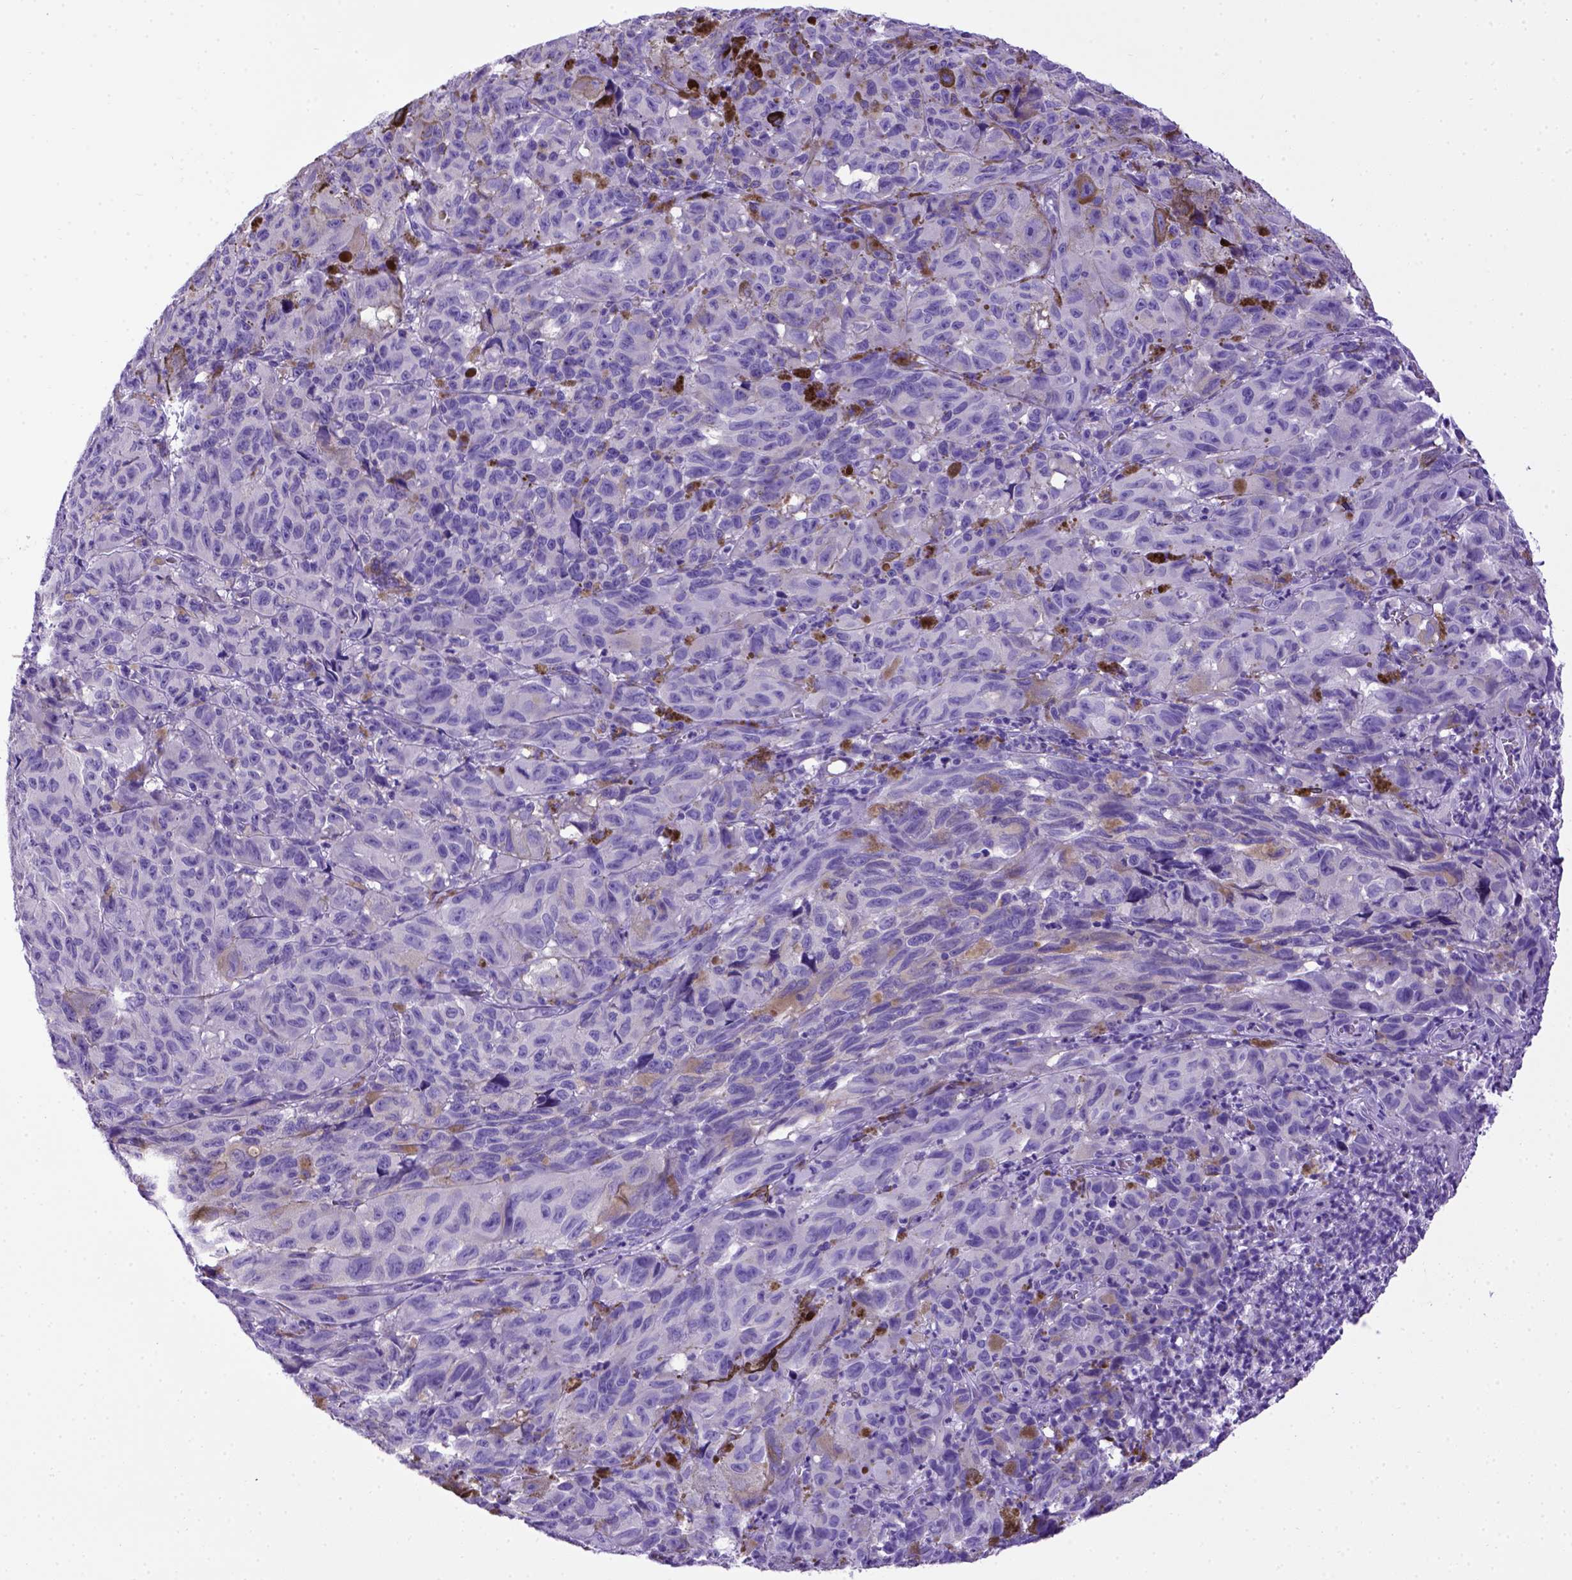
{"staining": {"intensity": "negative", "quantity": "none", "location": "none"}, "tissue": "melanoma", "cell_type": "Tumor cells", "image_type": "cancer", "snomed": [{"axis": "morphology", "description": "Malignant melanoma, NOS"}, {"axis": "topography", "description": "Vulva, labia, clitoris and Bartholin´s gland, NO"}], "caption": "Protein analysis of malignant melanoma shows no significant expression in tumor cells. Brightfield microscopy of IHC stained with DAB (brown) and hematoxylin (blue), captured at high magnification.", "gene": "PTGES", "patient": {"sex": "female", "age": 75}}